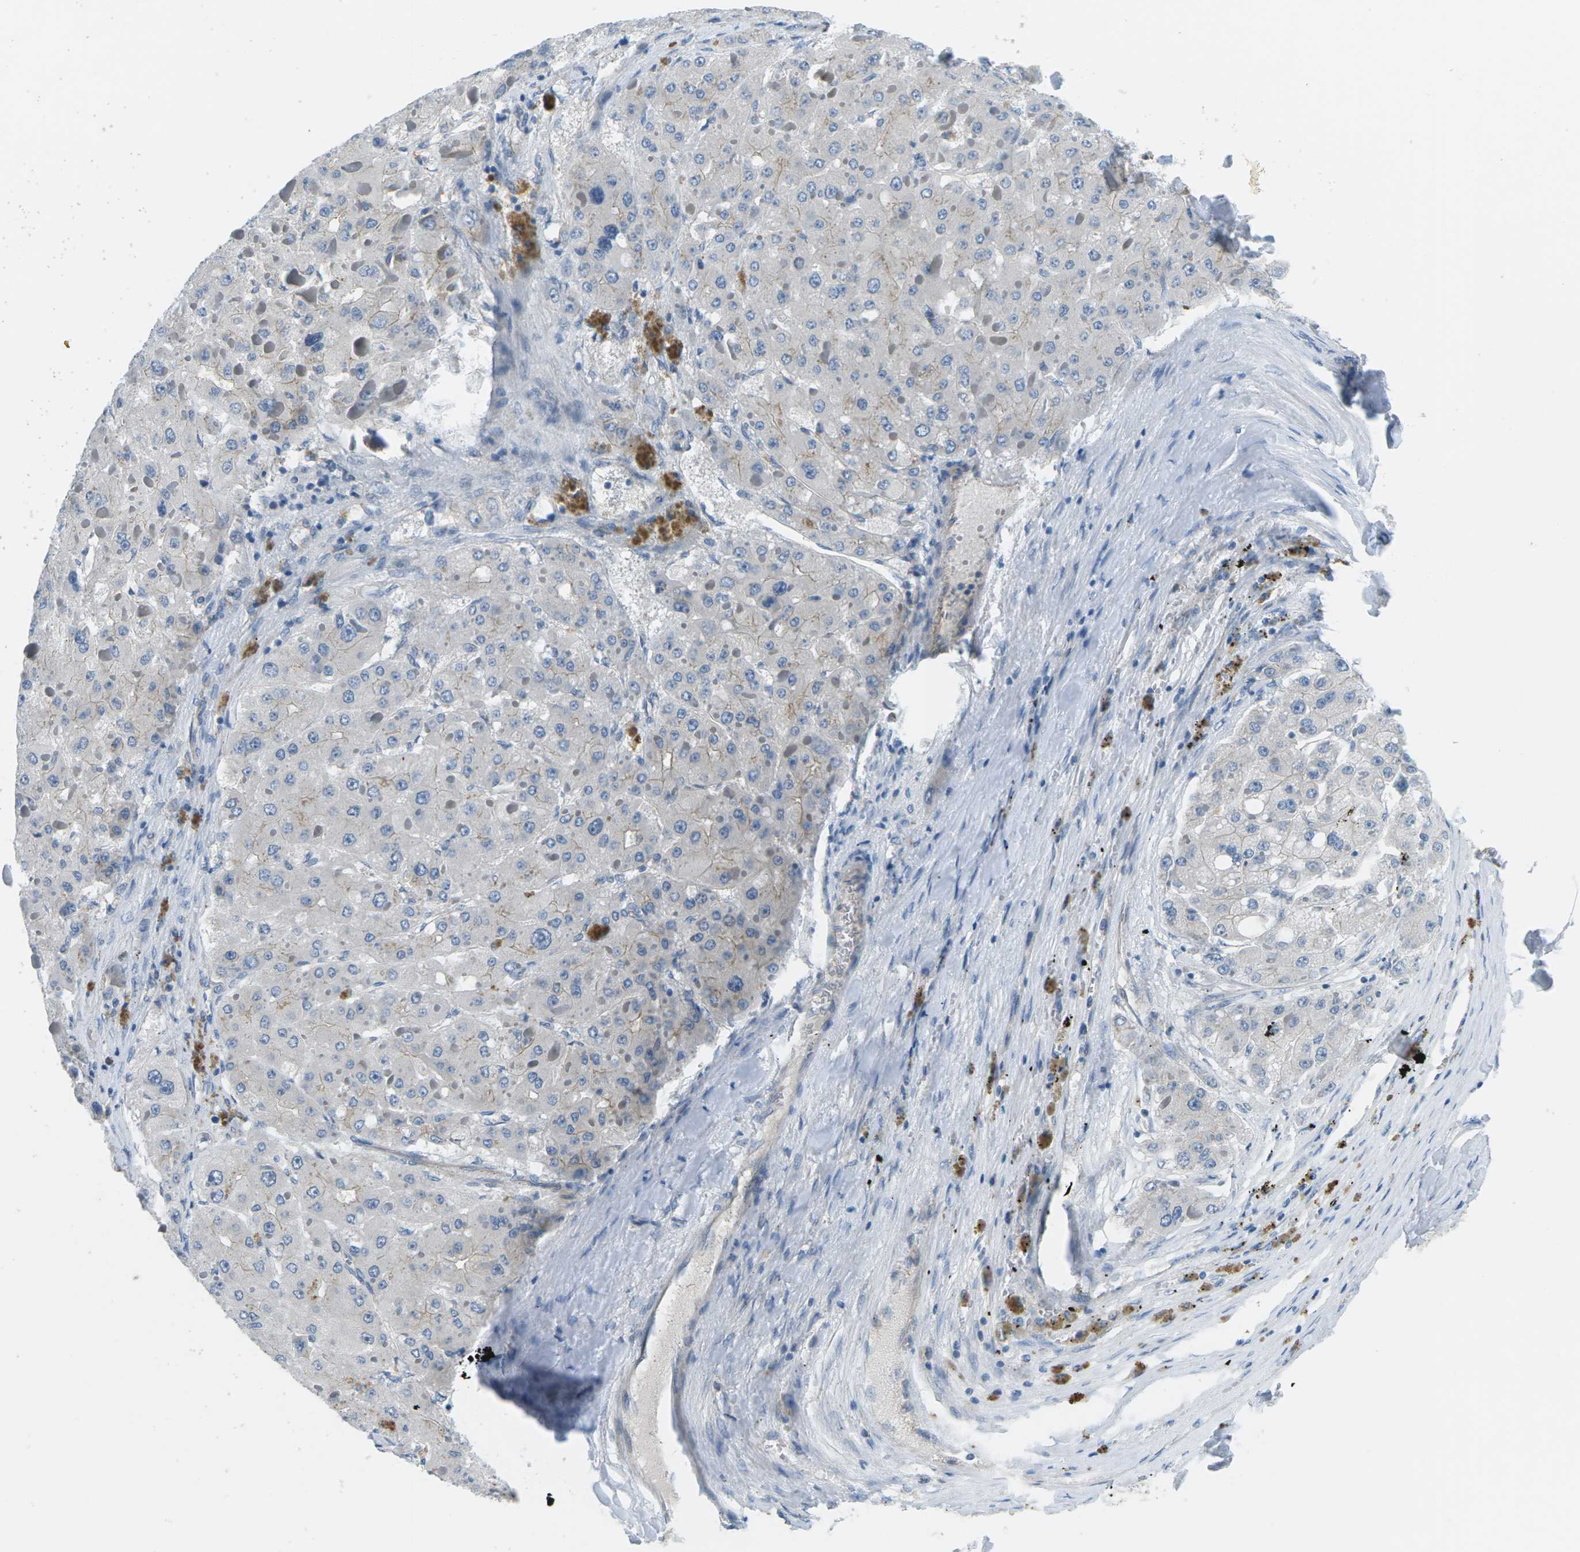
{"staining": {"intensity": "negative", "quantity": "none", "location": "none"}, "tissue": "liver cancer", "cell_type": "Tumor cells", "image_type": "cancer", "snomed": [{"axis": "morphology", "description": "Carcinoma, Hepatocellular, NOS"}, {"axis": "topography", "description": "Liver"}], "caption": "A histopathology image of human liver cancer is negative for staining in tumor cells. (Immunohistochemistry (ihc), brightfield microscopy, high magnification).", "gene": "CTNND1", "patient": {"sex": "female", "age": 73}}